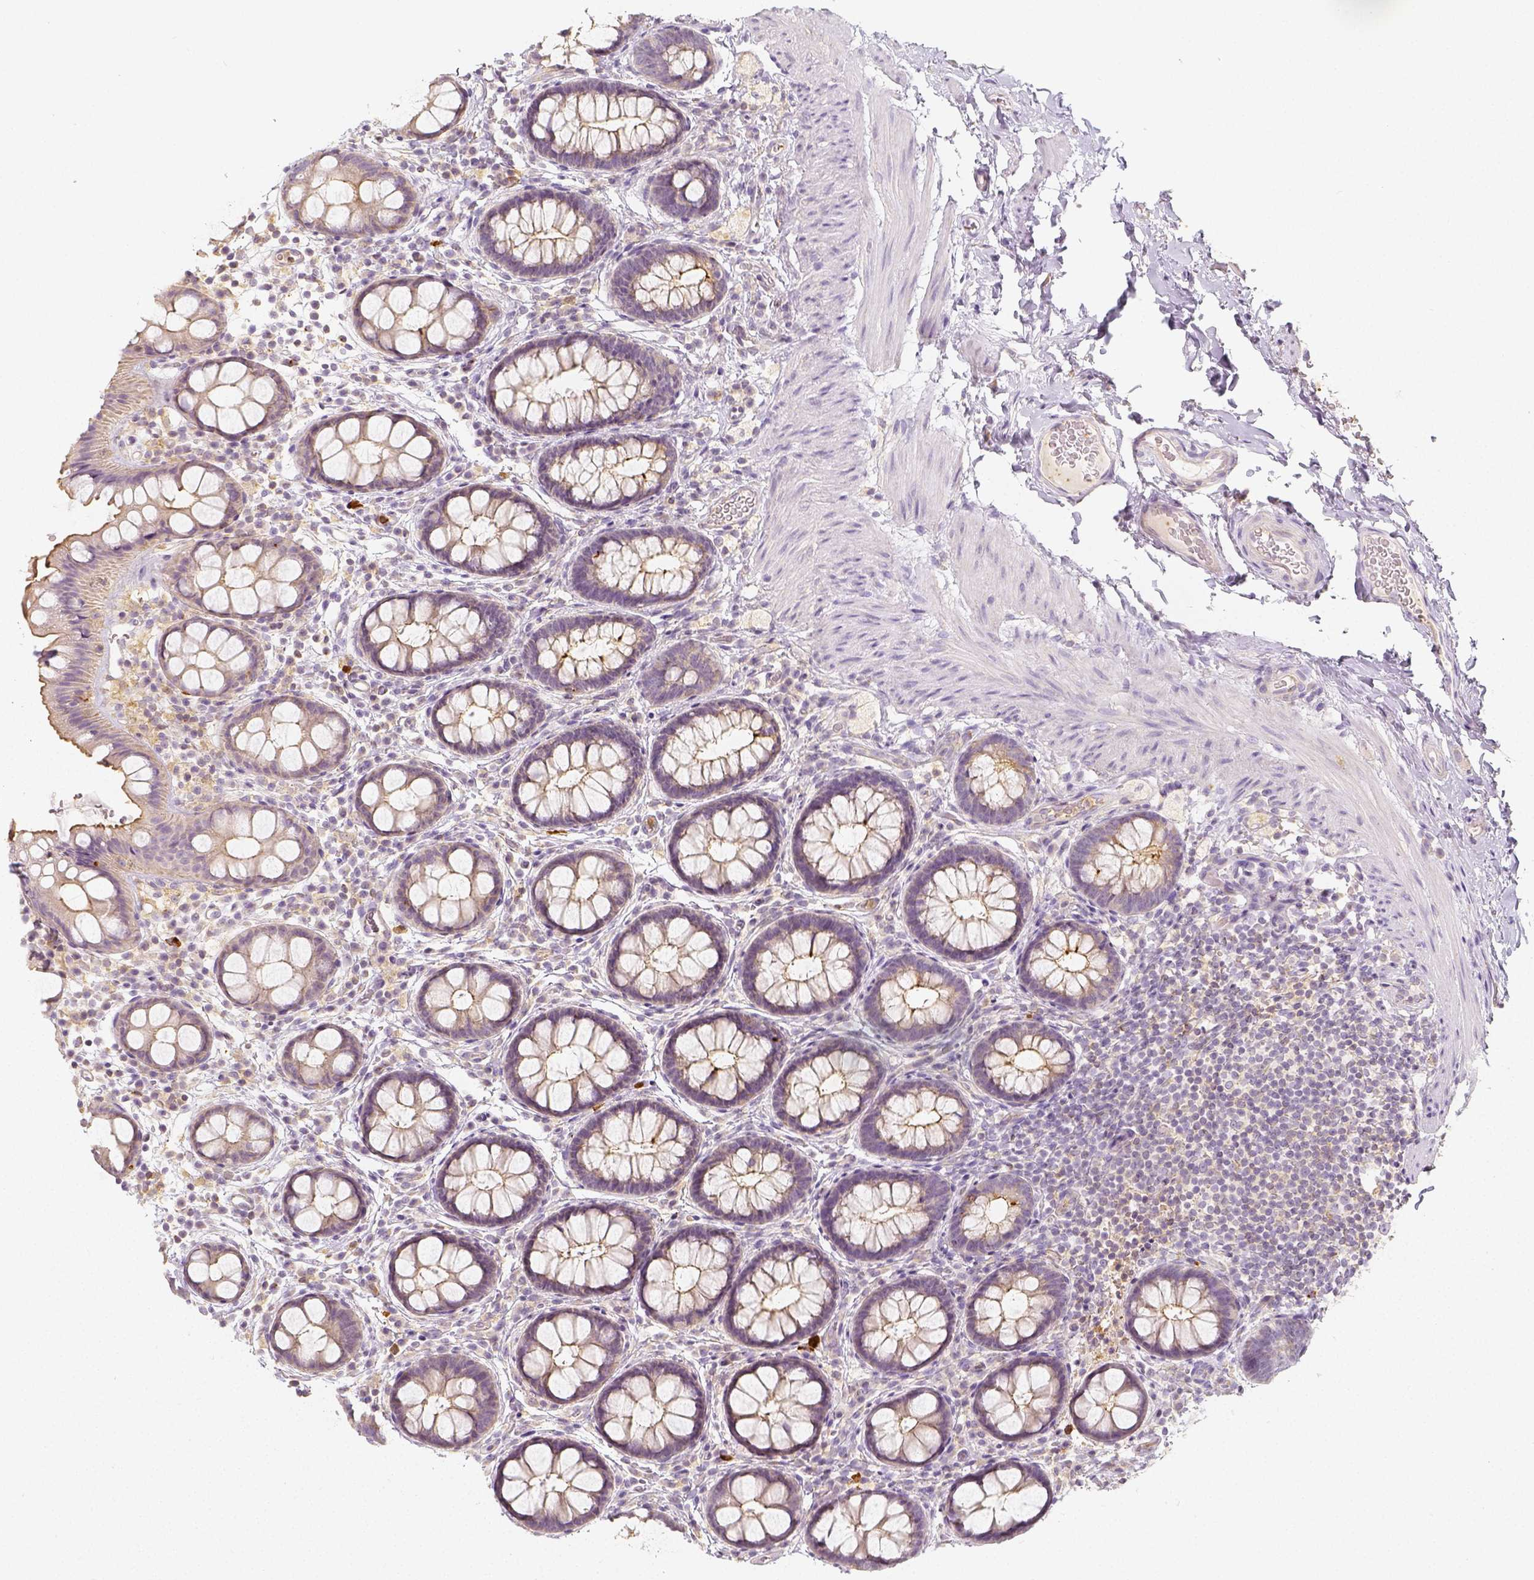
{"staining": {"intensity": "moderate", "quantity": ">75%", "location": "cytoplasmic/membranous"}, "tissue": "rectum", "cell_type": "Glandular cells", "image_type": "normal", "snomed": [{"axis": "morphology", "description": "Normal tissue, NOS"}, {"axis": "topography", "description": "Rectum"}, {"axis": "topography", "description": "Peripheral nerve tissue"}], "caption": "Rectum stained with a brown dye reveals moderate cytoplasmic/membranous positive staining in approximately >75% of glandular cells.", "gene": "PTPRJ", "patient": {"sex": "female", "age": 69}}